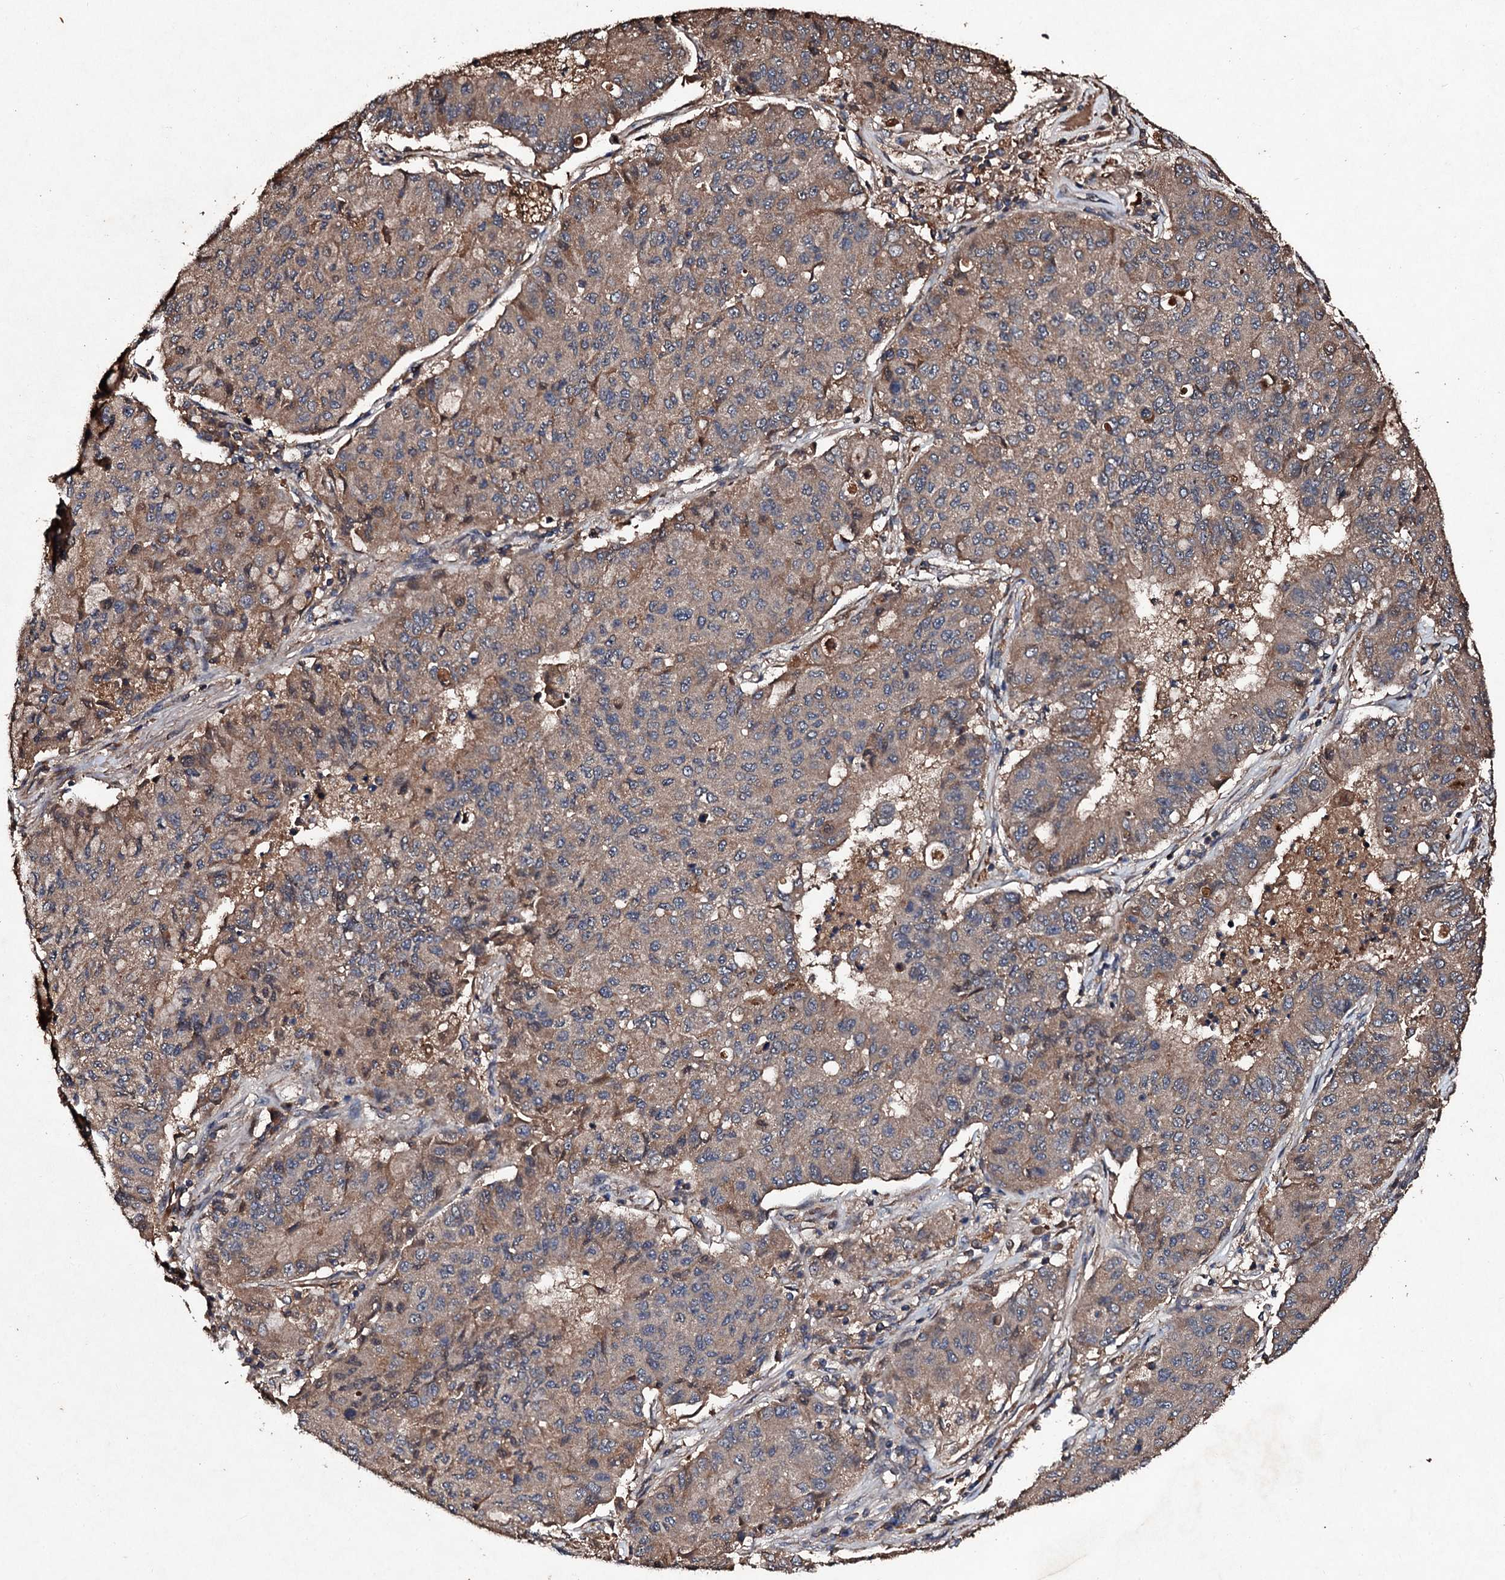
{"staining": {"intensity": "weak", "quantity": ">75%", "location": "cytoplasmic/membranous"}, "tissue": "lung cancer", "cell_type": "Tumor cells", "image_type": "cancer", "snomed": [{"axis": "morphology", "description": "Squamous cell carcinoma, NOS"}, {"axis": "topography", "description": "Lung"}], "caption": "Lung cancer (squamous cell carcinoma) was stained to show a protein in brown. There is low levels of weak cytoplasmic/membranous positivity in approximately >75% of tumor cells.", "gene": "KERA", "patient": {"sex": "male", "age": 74}}